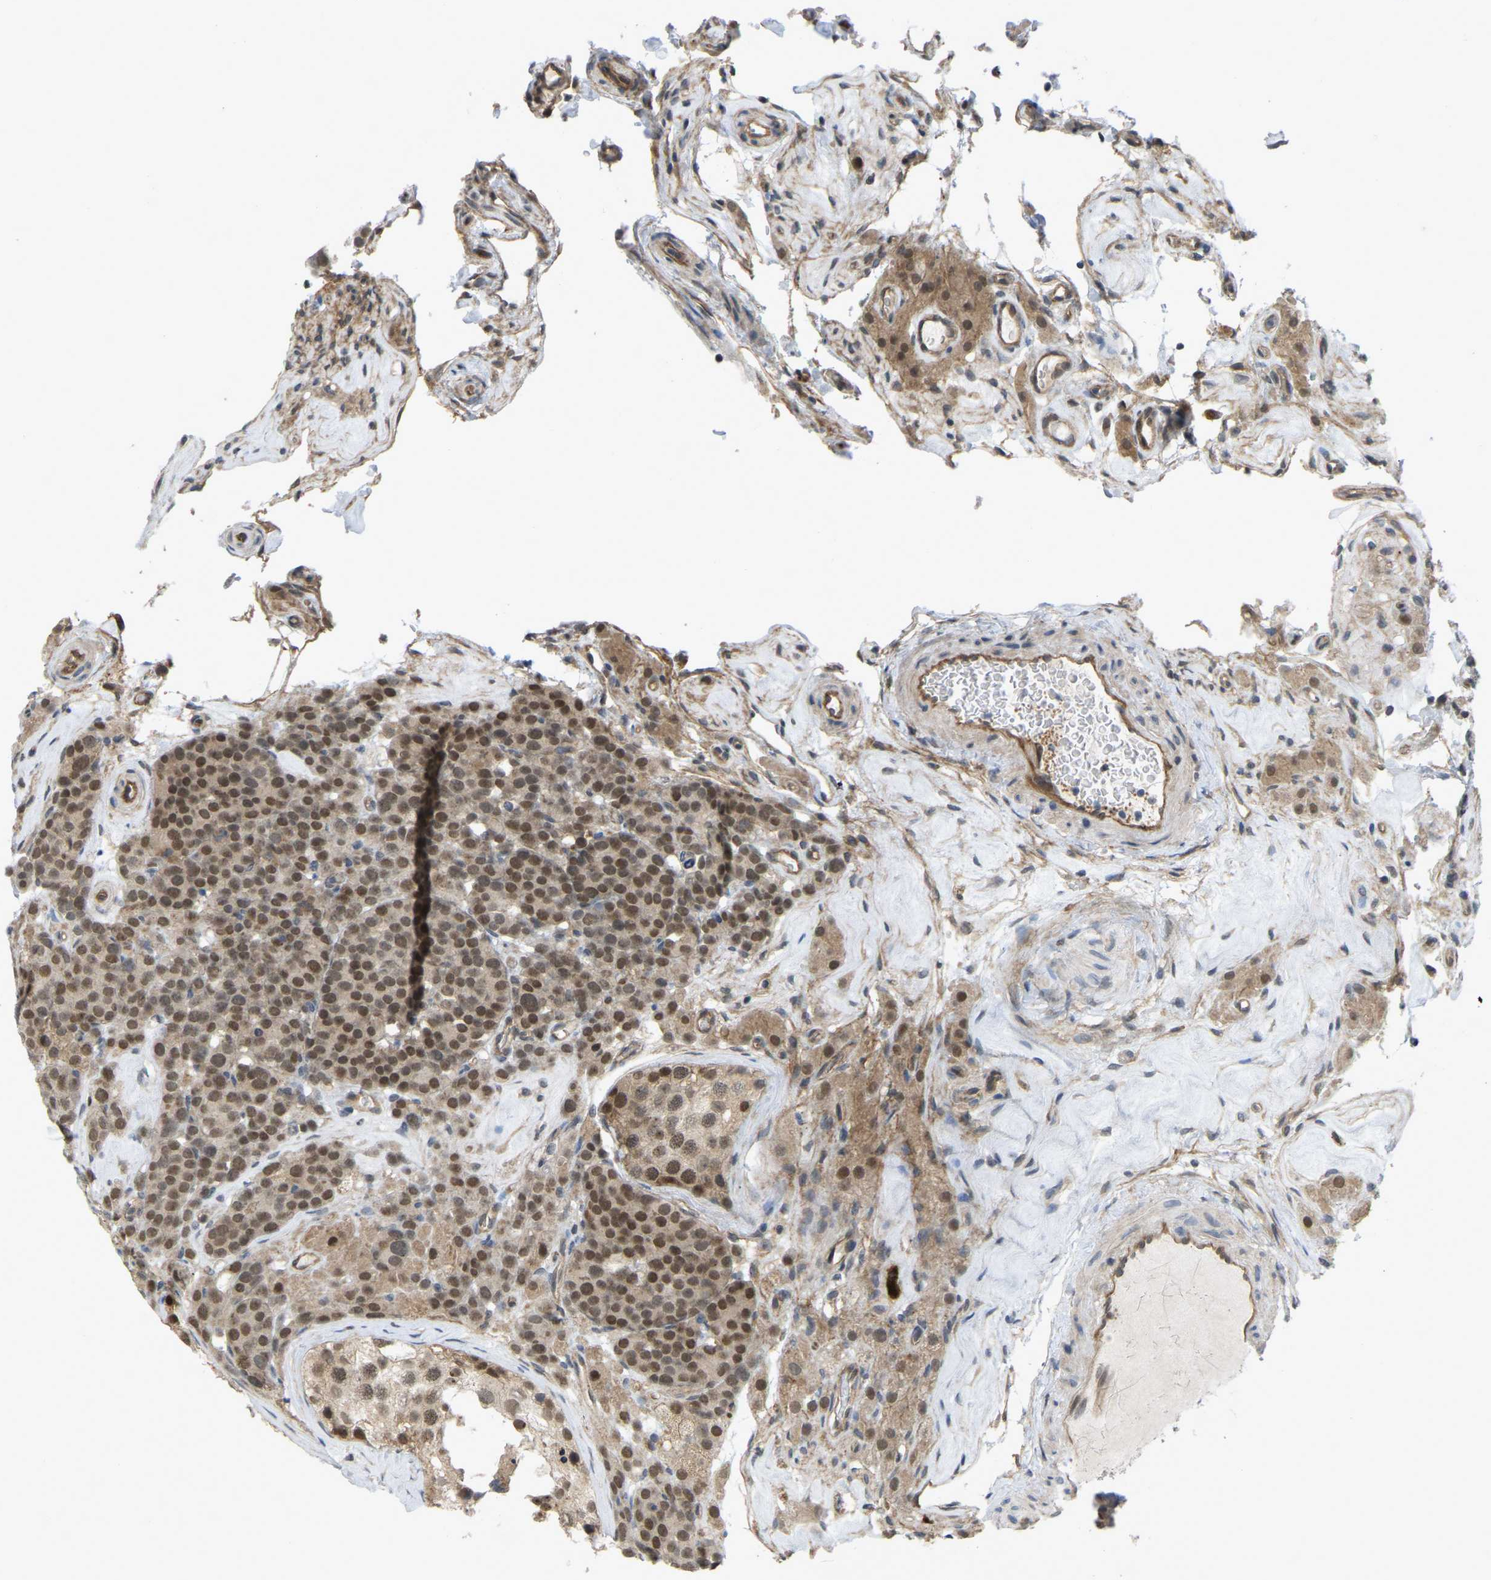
{"staining": {"intensity": "moderate", "quantity": ">75%", "location": "nuclear"}, "tissue": "testis cancer", "cell_type": "Tumor cells", "image_type": "cancer", "snomed": [{"axis": "morphology", "description": "Seminoma, NOS"}, {"axis": "topography", "description": "Testis"}], "caption": "Moderate nuclear expression is identified in approximately >75% of tumor cells in testis cancer. Nuclei are stained in blue.", "gene": "SERPINB5", "patient": {"sex": "male", "age": 71}}